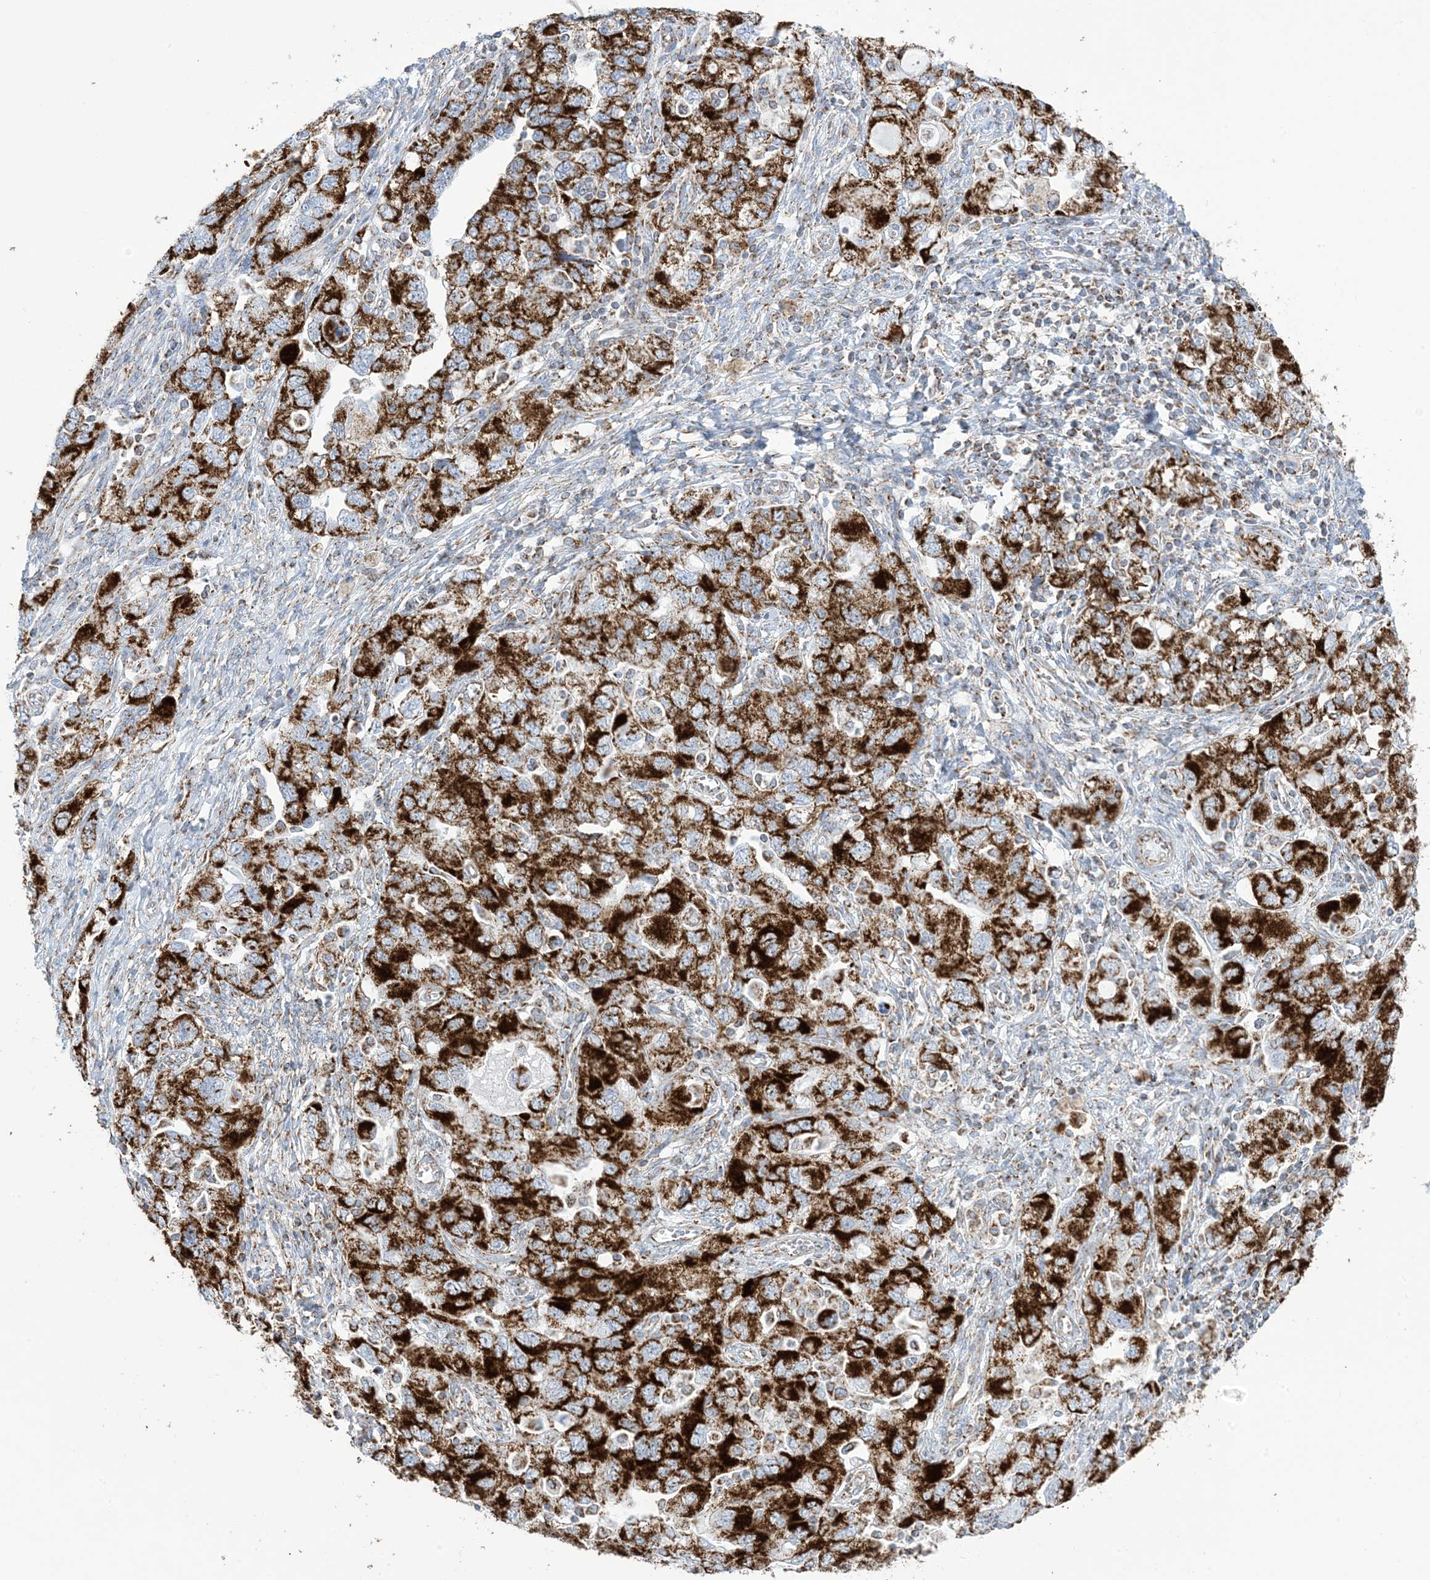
{"staining": {"intensity": "strong", "quantity": ">75%", "location": "cytoplasmic/membranous"}, "tissue": "ovarian cancer", "cell_type": "Tumor cells", "image_type": "cancer", "snomed": [{"axis": "morphology", "description": "Carcinoma, NOS"}, {"axis": "morphology", "description": "Cystadenocarcinoma, serous, NOS"}, {"axis": "topography", "description": "Ovary"}], "caption": "Brown immunohistochemical staining in ovarian carcinoma reveals strong cytoplasmic/membranous positivity in about >75% of tumor cells.", "gene": "SAMM50", "patient": {"sex": "female", "age": 69}}